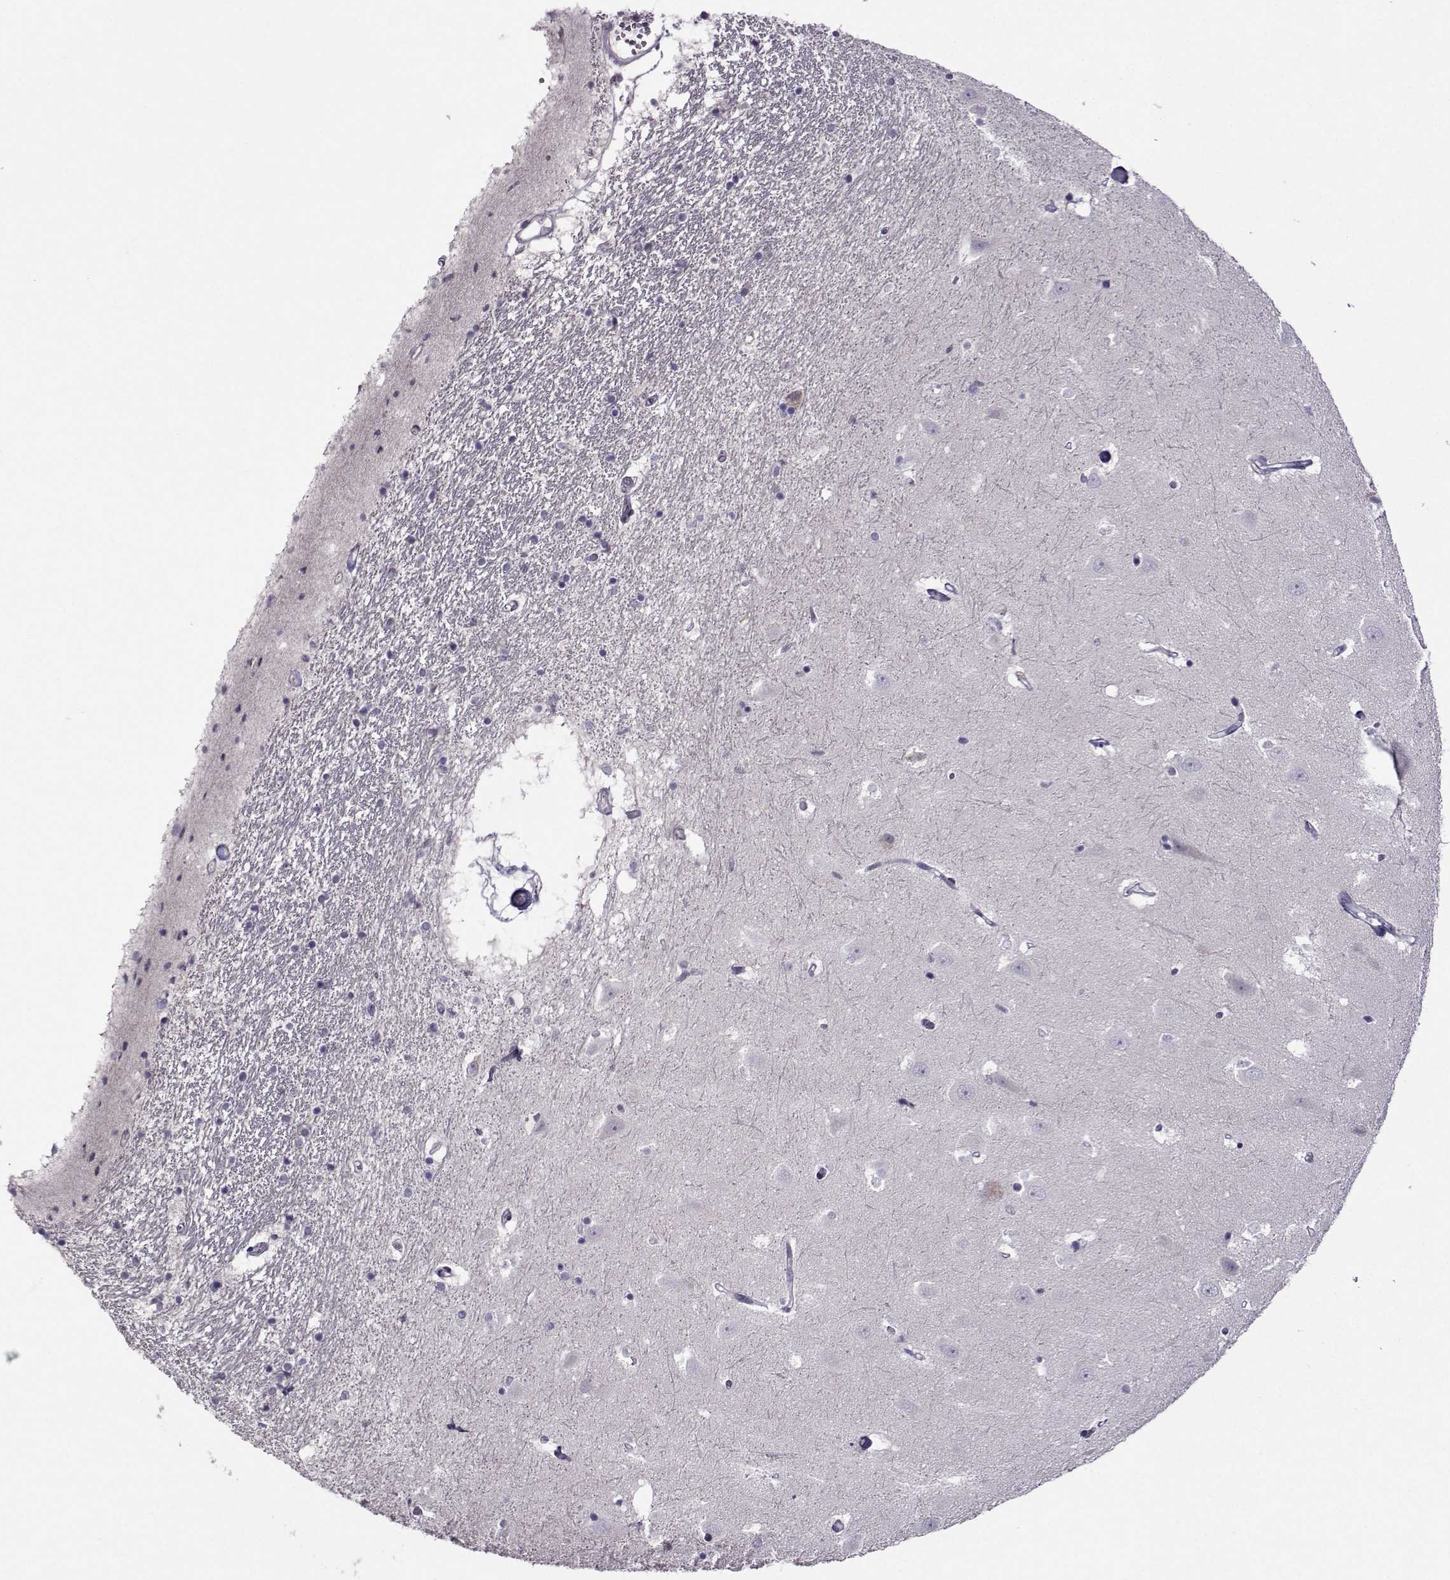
{"staining": {"intensity": "negative", "quantity": "none", "location": "none"}, "tissue": "hippocampus", "cell_type": "Glial cells", "image_type": "normal", "snomed": [{"axis": "morphology", "description": "Normal tissue, NOS"}, {"axis": "topography", "description": "Hippocampus"}], "caption": "High magnification brightfield microscopy of benign hippocampus stained with DAB (3,3'-diaminobenzidine) (brown) and counterstained with hematoxylin (blue): glial cells show no significant staining.", "gene": "DDX20", "patient": {"sex": "male", "age": 44}}